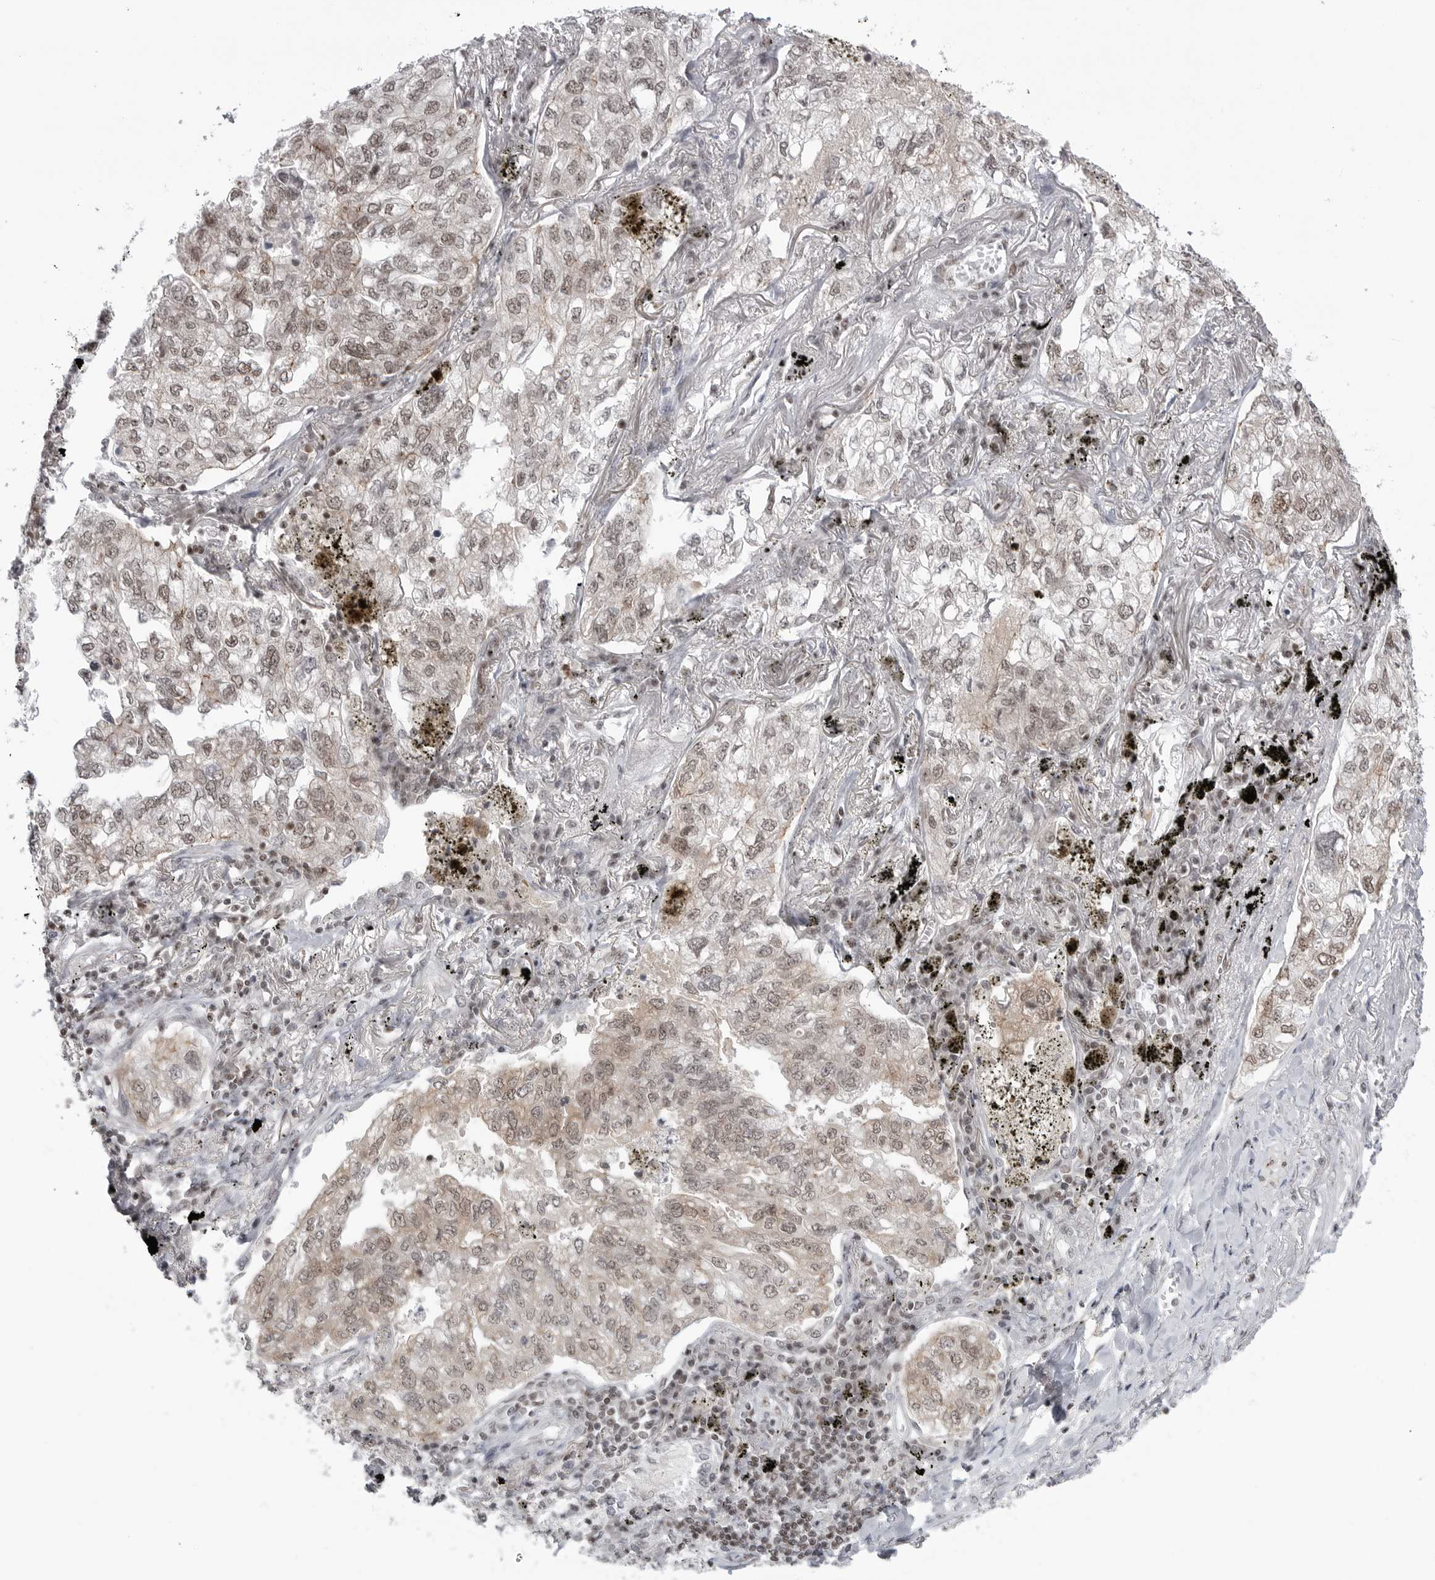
{"staining": {"intensity": "weak", "quantity": ">75%", "location": "cytoplasmic/membranous,nuclear"}, "tissue": "lung cancer", "cell_type": "Tumor cells", "image_type": "cancer", "snomed": [{"axis": "morphology", "description": "Adenocarcinoma, NOS"}, {"axis": "topography", "description": "Lung"}], "caption": "Brown immunohistochemical staining in human lung cancer (adenocarcinoma) demonstrates weak cytoplasmic/membranous and nuclear staining in approximately >75% of tumor cells. Nuclei are stained in blue.", "gene": "TRIM66", "patient": {"sex": "male", "age": 65}}